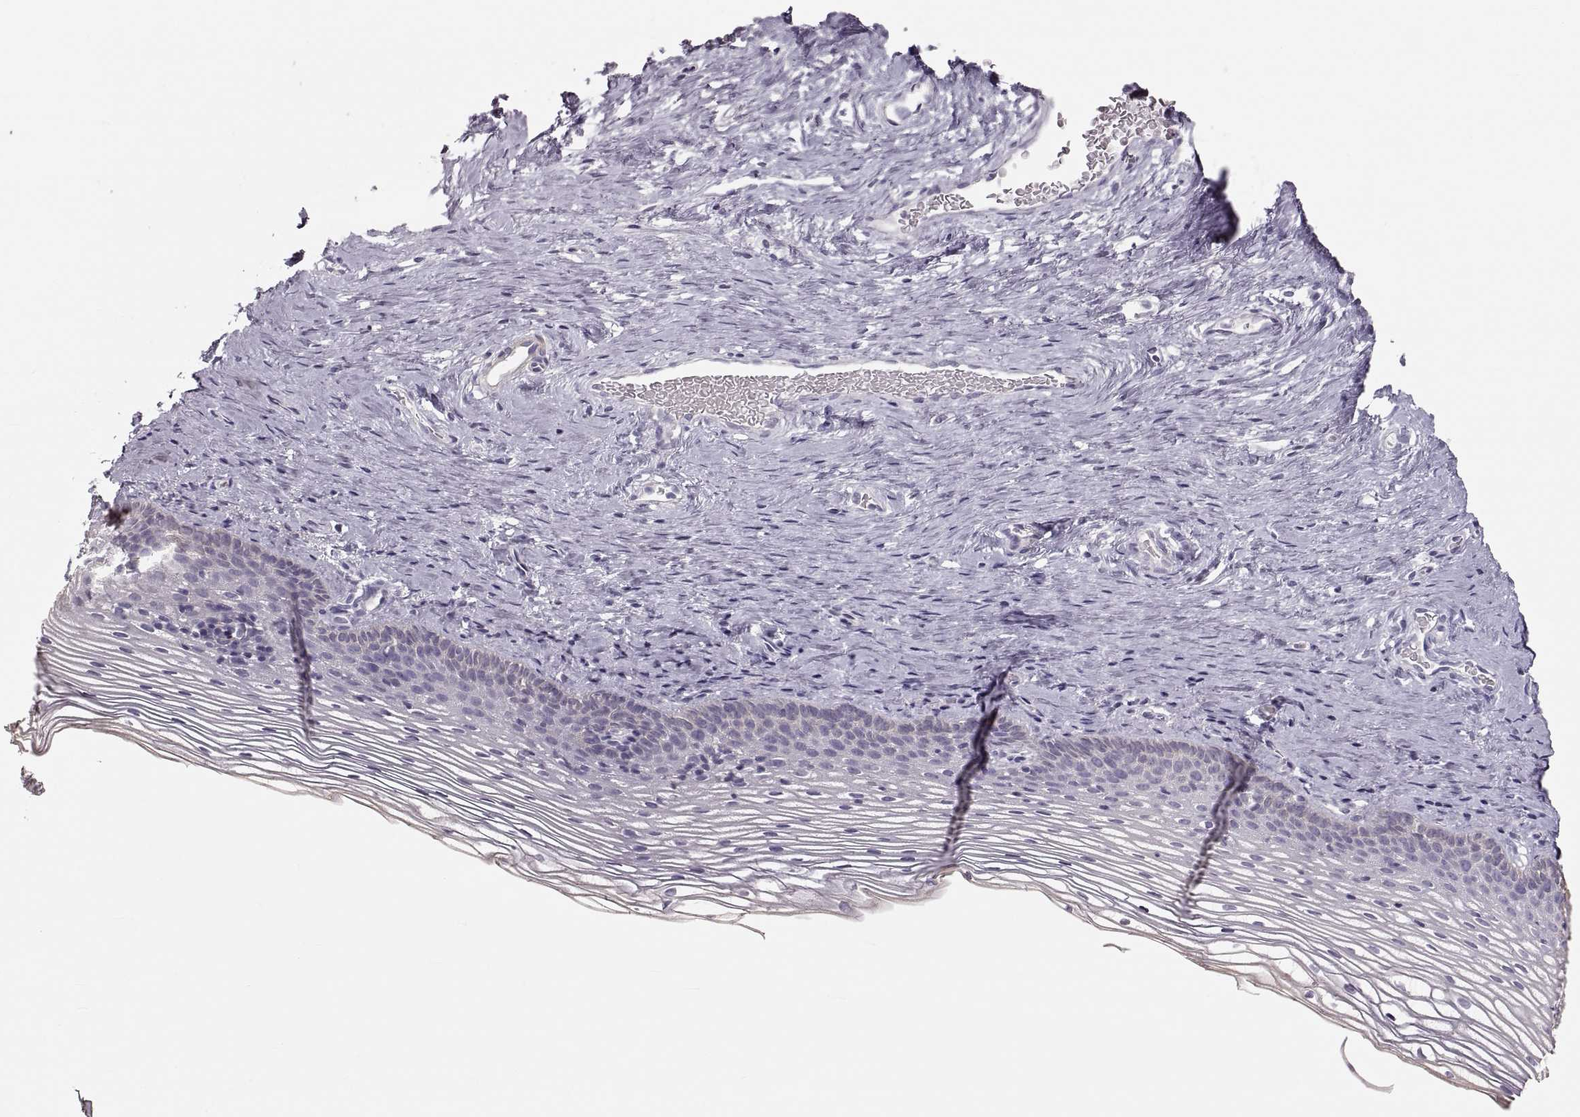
{"staining": {"intensity": "negative", "quantity": "none", "location": "none"}, "tissue": "cervix", "cell_type": "Glandular cells", "image_type": "normal", "snomed": [{"axis": "morphology", "description": "Normal tissue, NOS"}, {"axis": "topography", "description": "Cervix"}], "caption": "Benign cervix was stained to show a protein in brown. There is no significant expression in glandular cells. Brightfield microscopy of IHC stained with DAB (brown) and hematoxylin (blue), captured at high magnification.", "gene": "RUNDC3A", "patient": {"sex": "female", "age": 39}}